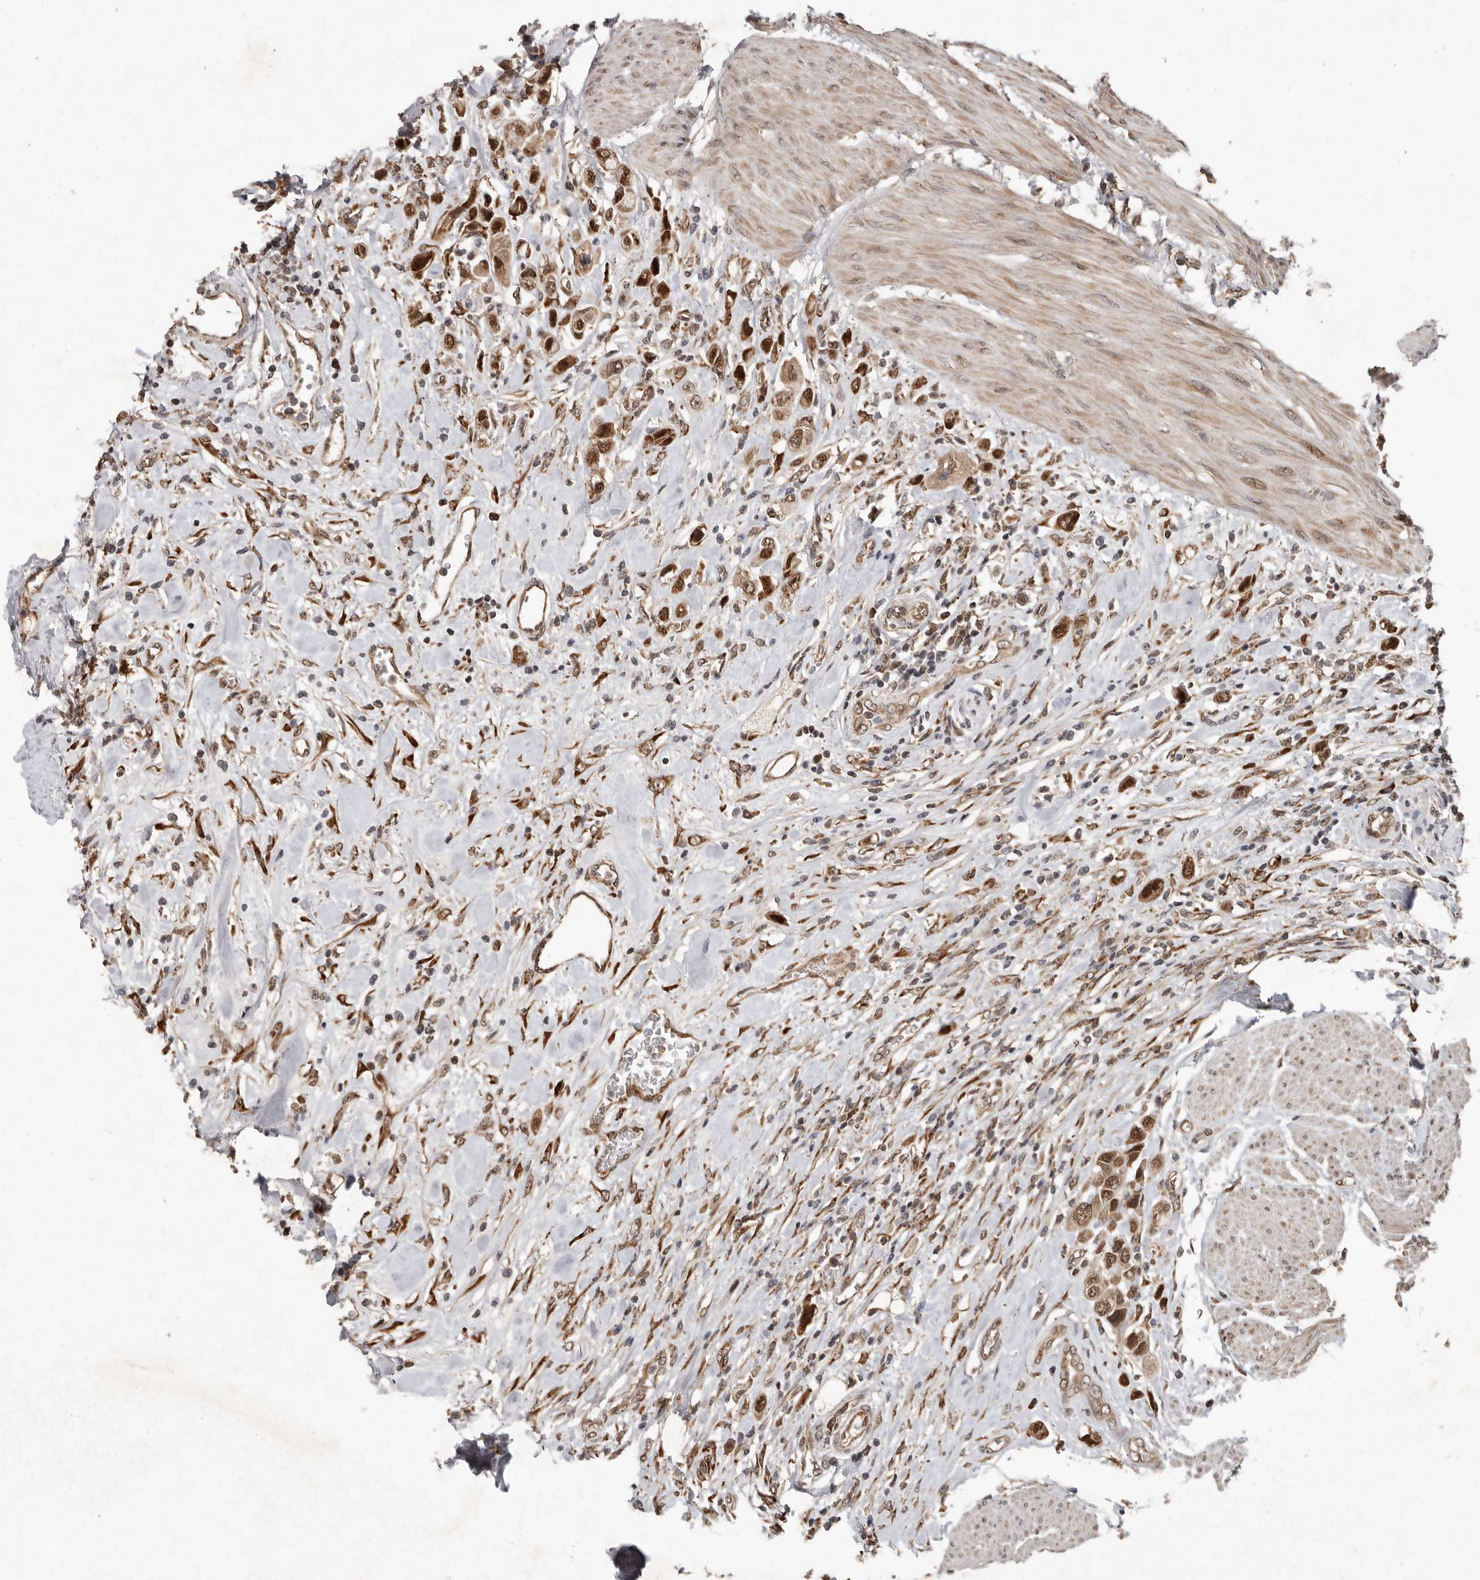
{"staining": {"intensity": "moderate", "quantity": ">75%", "location": "cytoplasmic/membranous,nuclear"}, "tissue": "urothelial cancer", "cell_type": "Tumor cells", "image_type": "cancer", "snomed": [{"axis": "morphology", "description": "Urothelial carcinoma, High grade"}, {"axis": "topography", "description": "Urinary bladder"}], "caption": "Urothelial cancer stained with IHC exhibits moderate cytoplasmic/membranous and nuclear expression in about >75% of tumor cells. The protein is shown in brown color, while the nuclei are stained blue.", "gene": "LRGUK", "patient": {"sex": "male", "age": 50}}